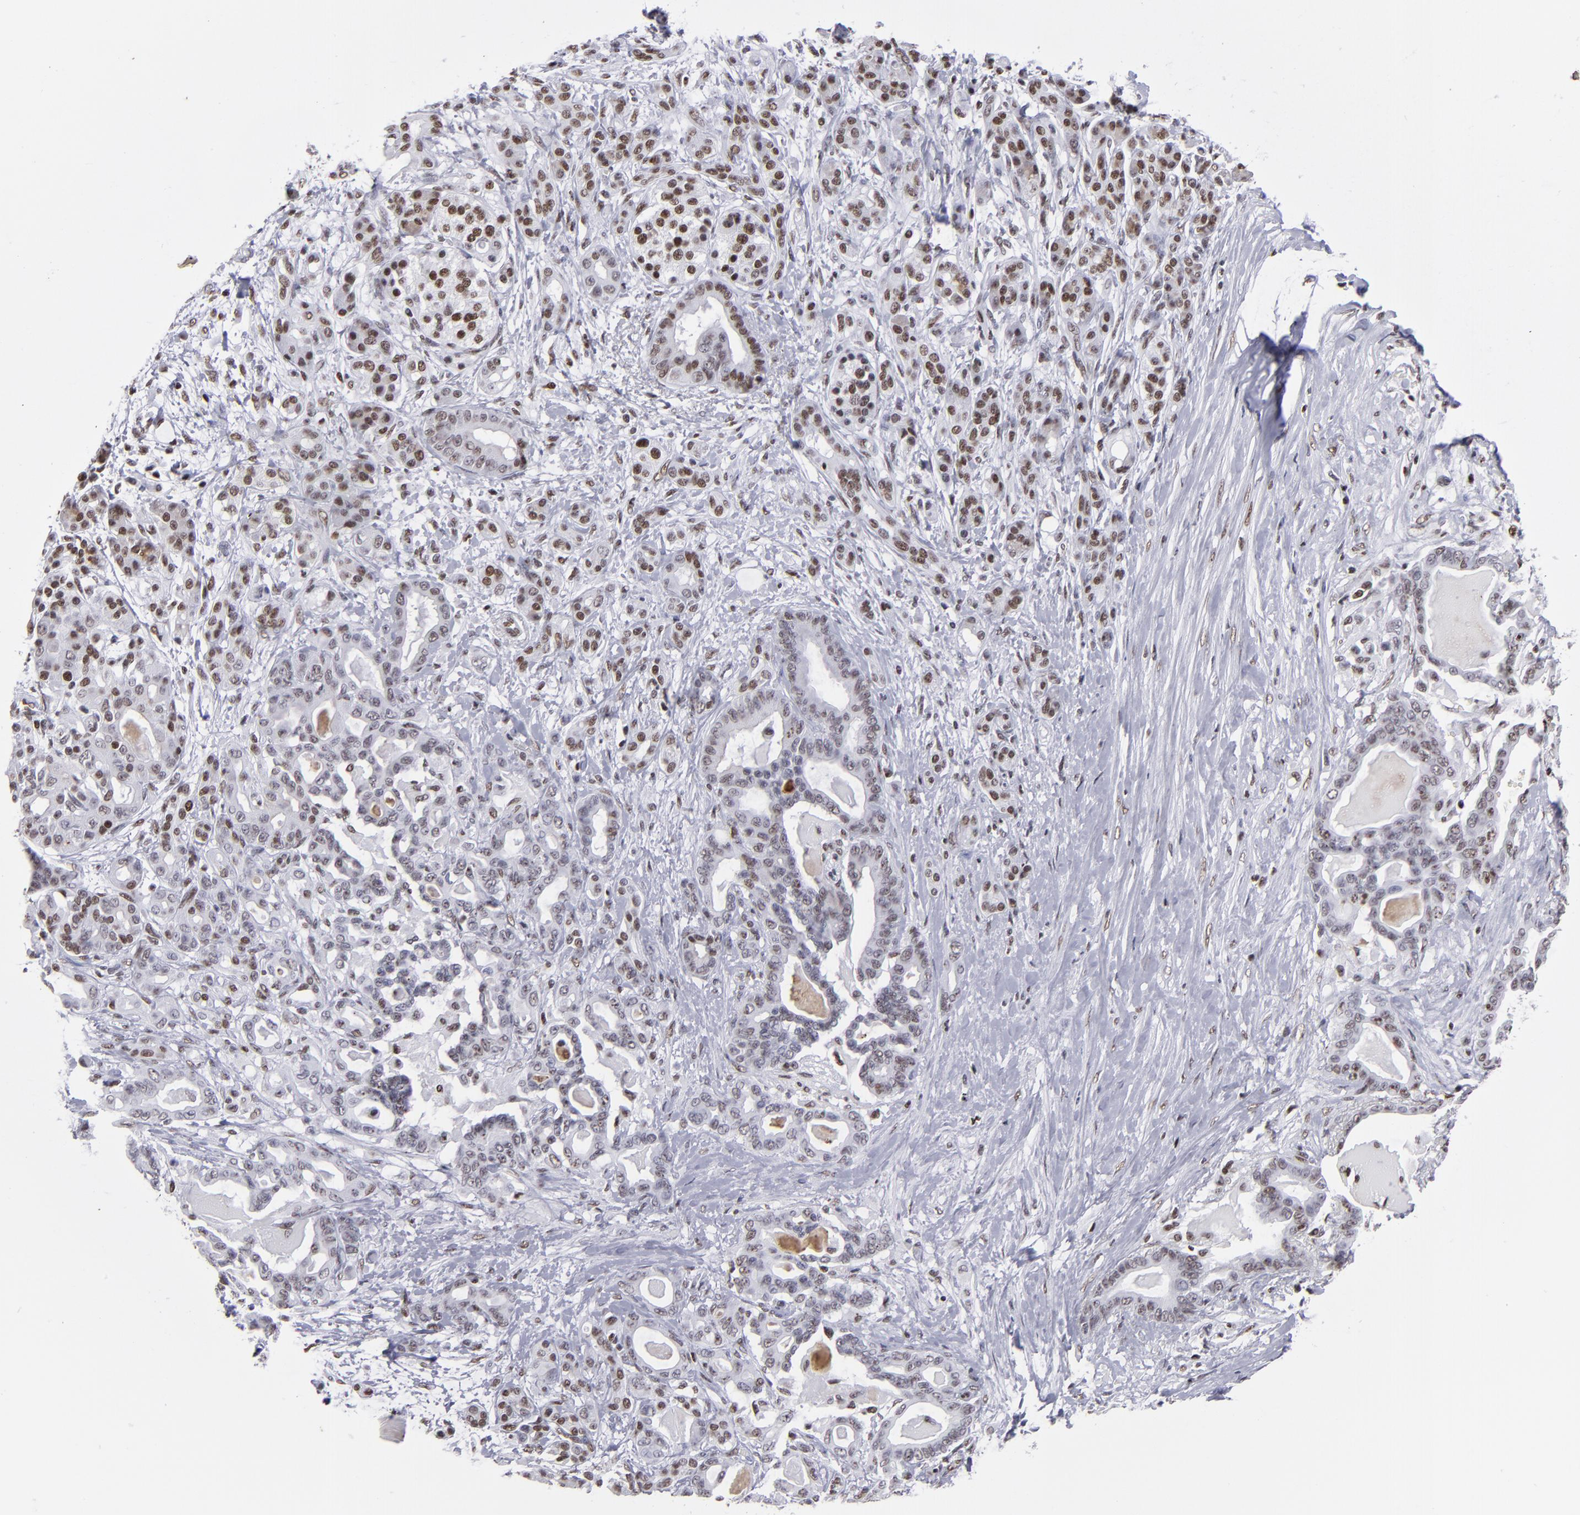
{"staining": {"intensity": "moderate", "quantity": "<25%", "location": "nuclear"}, "tissue": "pancreatic cancer", "cell_type": "Tumor cells", "image_type": "cancer", "snomed": [{"axis": "morphology", "description": "Adenocarcinoma, NOS"}, {"axis": "topography", "description": "Pancreas"}], "caption": "About <25% of tumor cells in human pancreatic cancer (adenocarcinoma) demonstrate moderate nuclear protein staining as visualized by brown immunohistochemical staining.", "gene": "TERF2", "patient": {"sex": "male", "age": 63}}